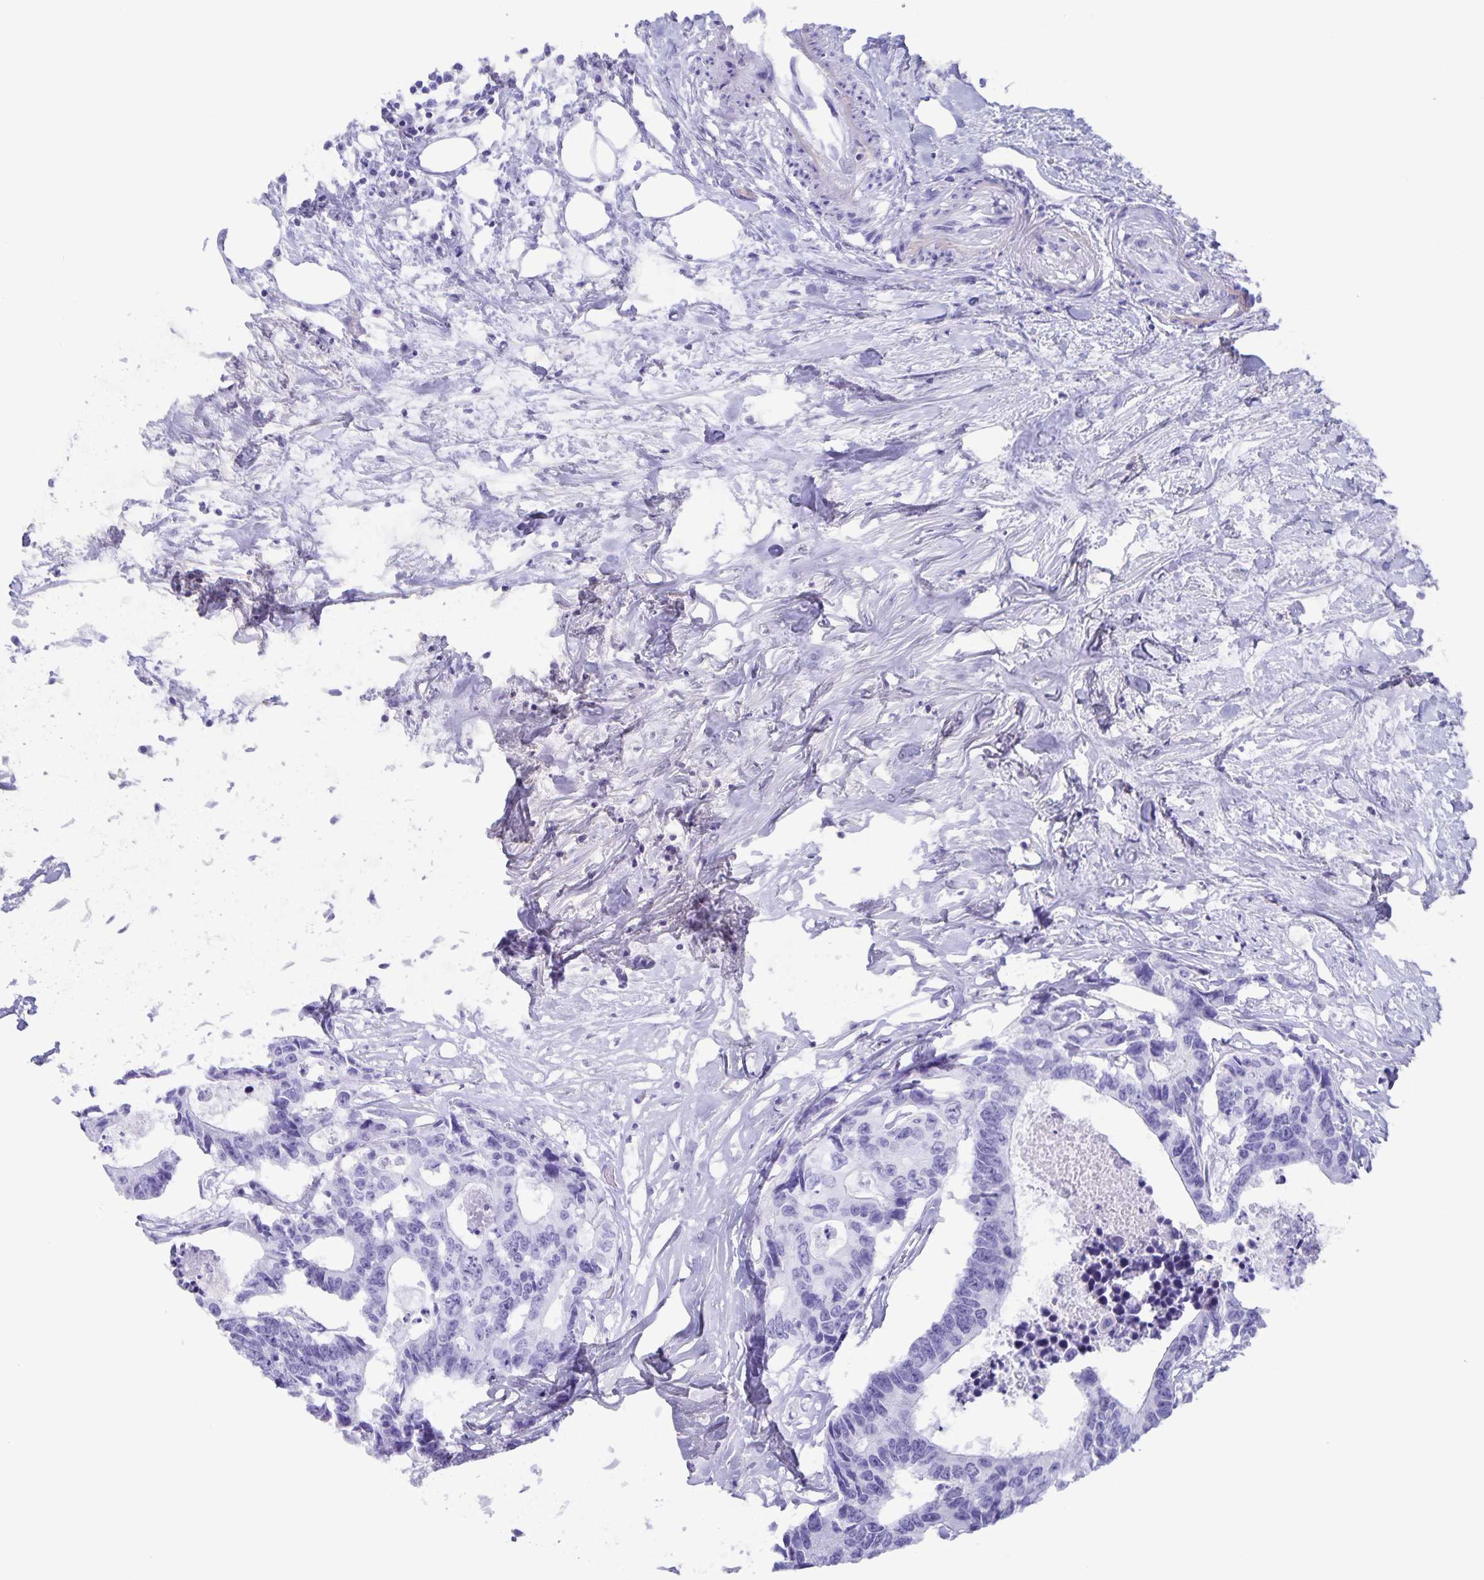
{"staining": {"intensity": "negative", "quantity": "none", "location": "none"}, "tissue": "colorectal cancer", "cell_type": "Tumor cells", "image_type": "cancer", "snomed": [{"axis": "morphology", "description": "Adenocarcinoma, NOS"}, {"axis": "topography", "description": "Rectum"}], "caption": "An immunohistochemistry histopathology image of colorectal adenocarcinoma is shown. There is no staining in tumor cells of colorectal adenocarcinoma.", "gene": "AQP4", "patient": {"sex": "male", "age": 57}}